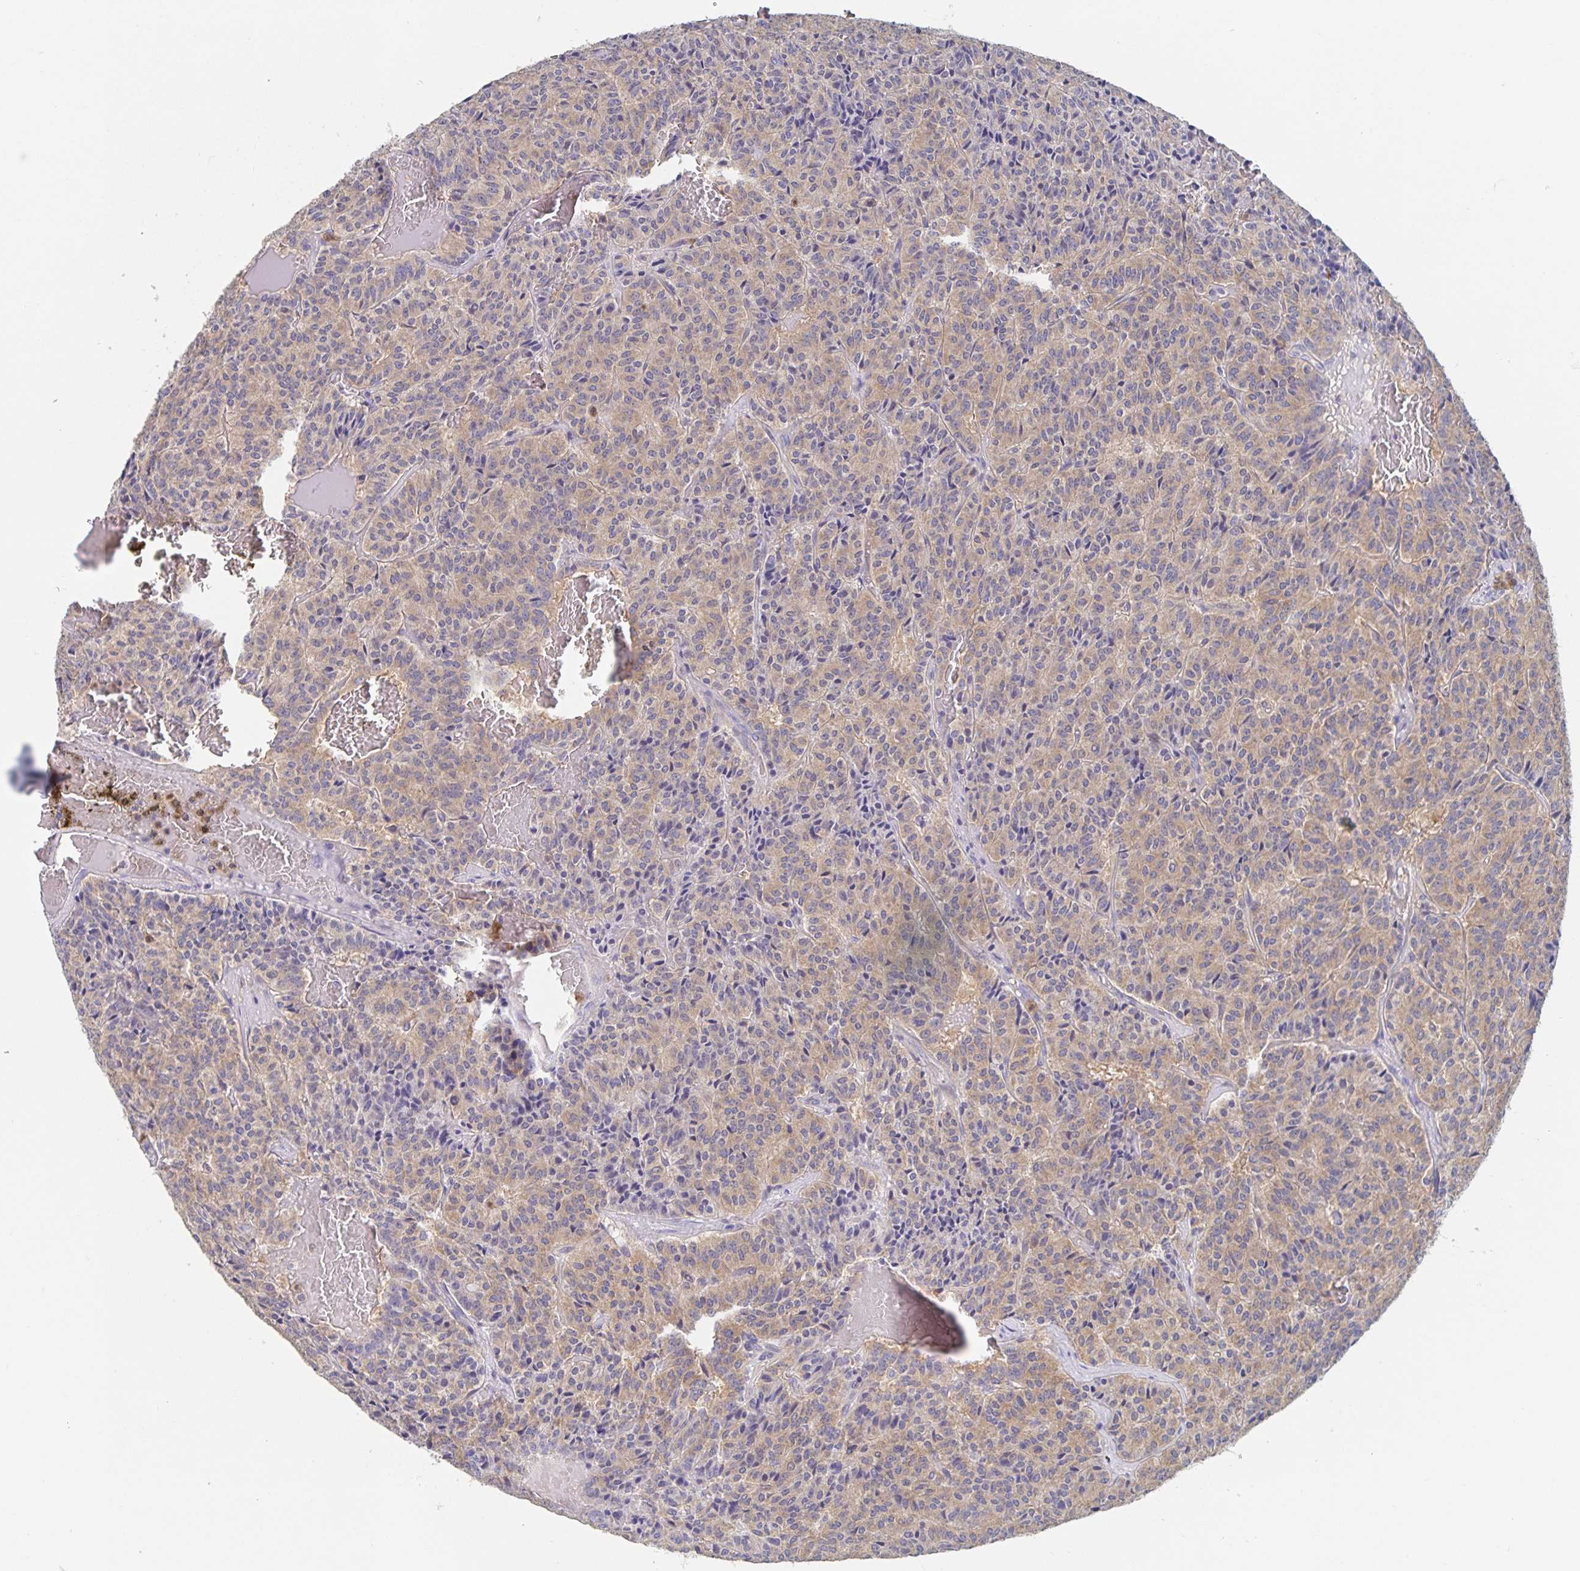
{"staining": {"intensity": "weak", "quantity": "25%-75%", "location": "cytoplasmic/membranous"}, "tissue": "carcinoid", "cell_type": "Tumor cells", "image_type": "cancer", "snomed": [{"axis": "morphology", "description": "Carcinoid, malignant, NOS"}, {"axis": "topography", "description": "Lung"}], "caption": "Protein staining shows weak cytoplasmic/membranous staining in approximately 25%-75% of tumor cells in malignant carcinoid. (DAB IHC with brightfield microscopy, high magnification).", "gene": "CDC42BPG", "patient": {"sex": "male", "age": 70}}